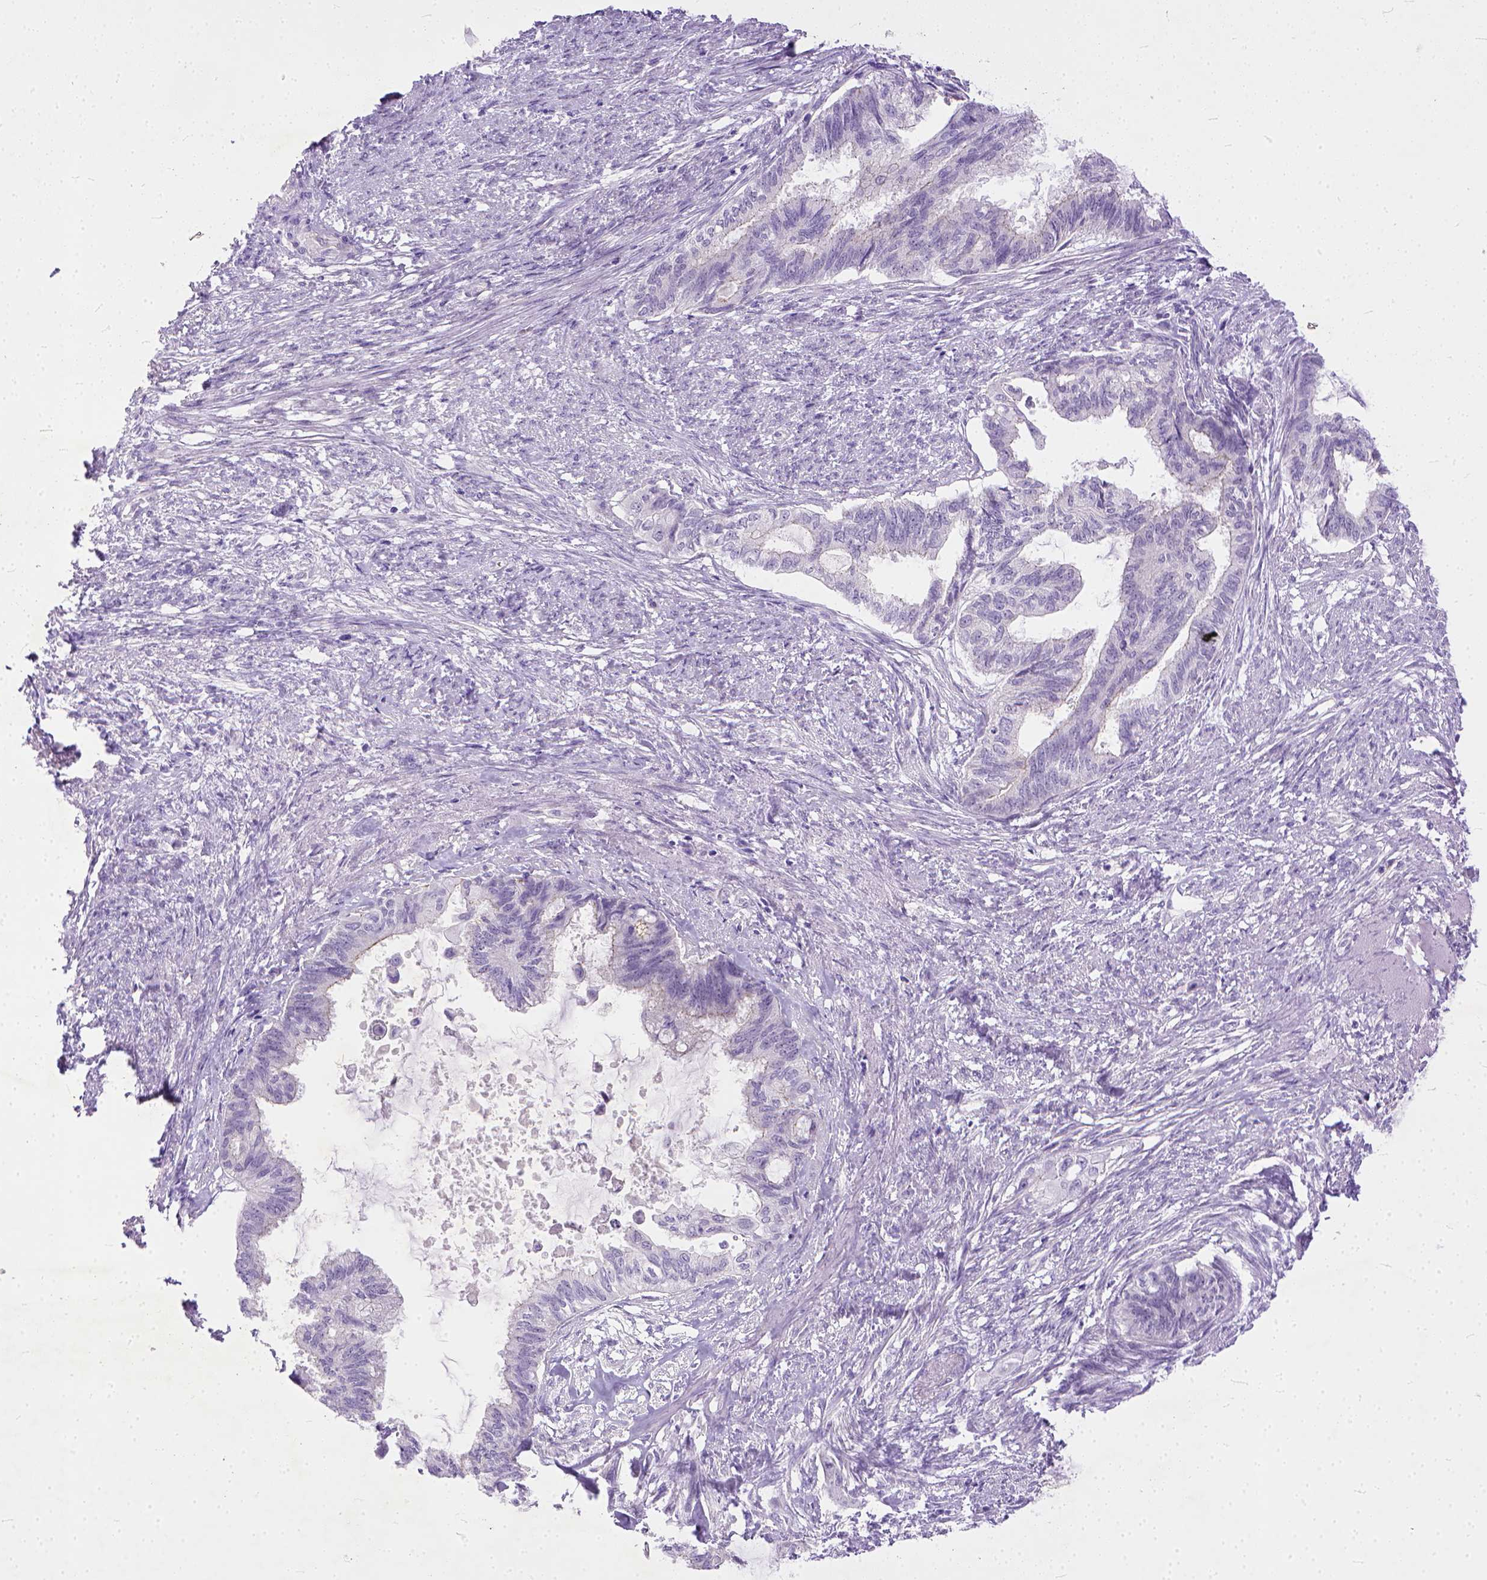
{"staining": {"intensity": "negative", "quantity": "none", "location": "none"}, "tissue": "endometrial cancer", "cell_type": "Tumor cells", "image_type": "cancer", "snomed": [{"axis": "morphology", "description": "Adenocarcinoma, NOS"}, {"axis": "topography", "description": "Endometrium"}], "caption": "This image is of endometrial cancer (adenocarcinoma) stained with IHC to label a protein in brown with the nuclei are counter-stained blue. There is no expression in tumor cells.", "gene": "ADGRF1", "patient": {"sex": "female", "age": 86}}